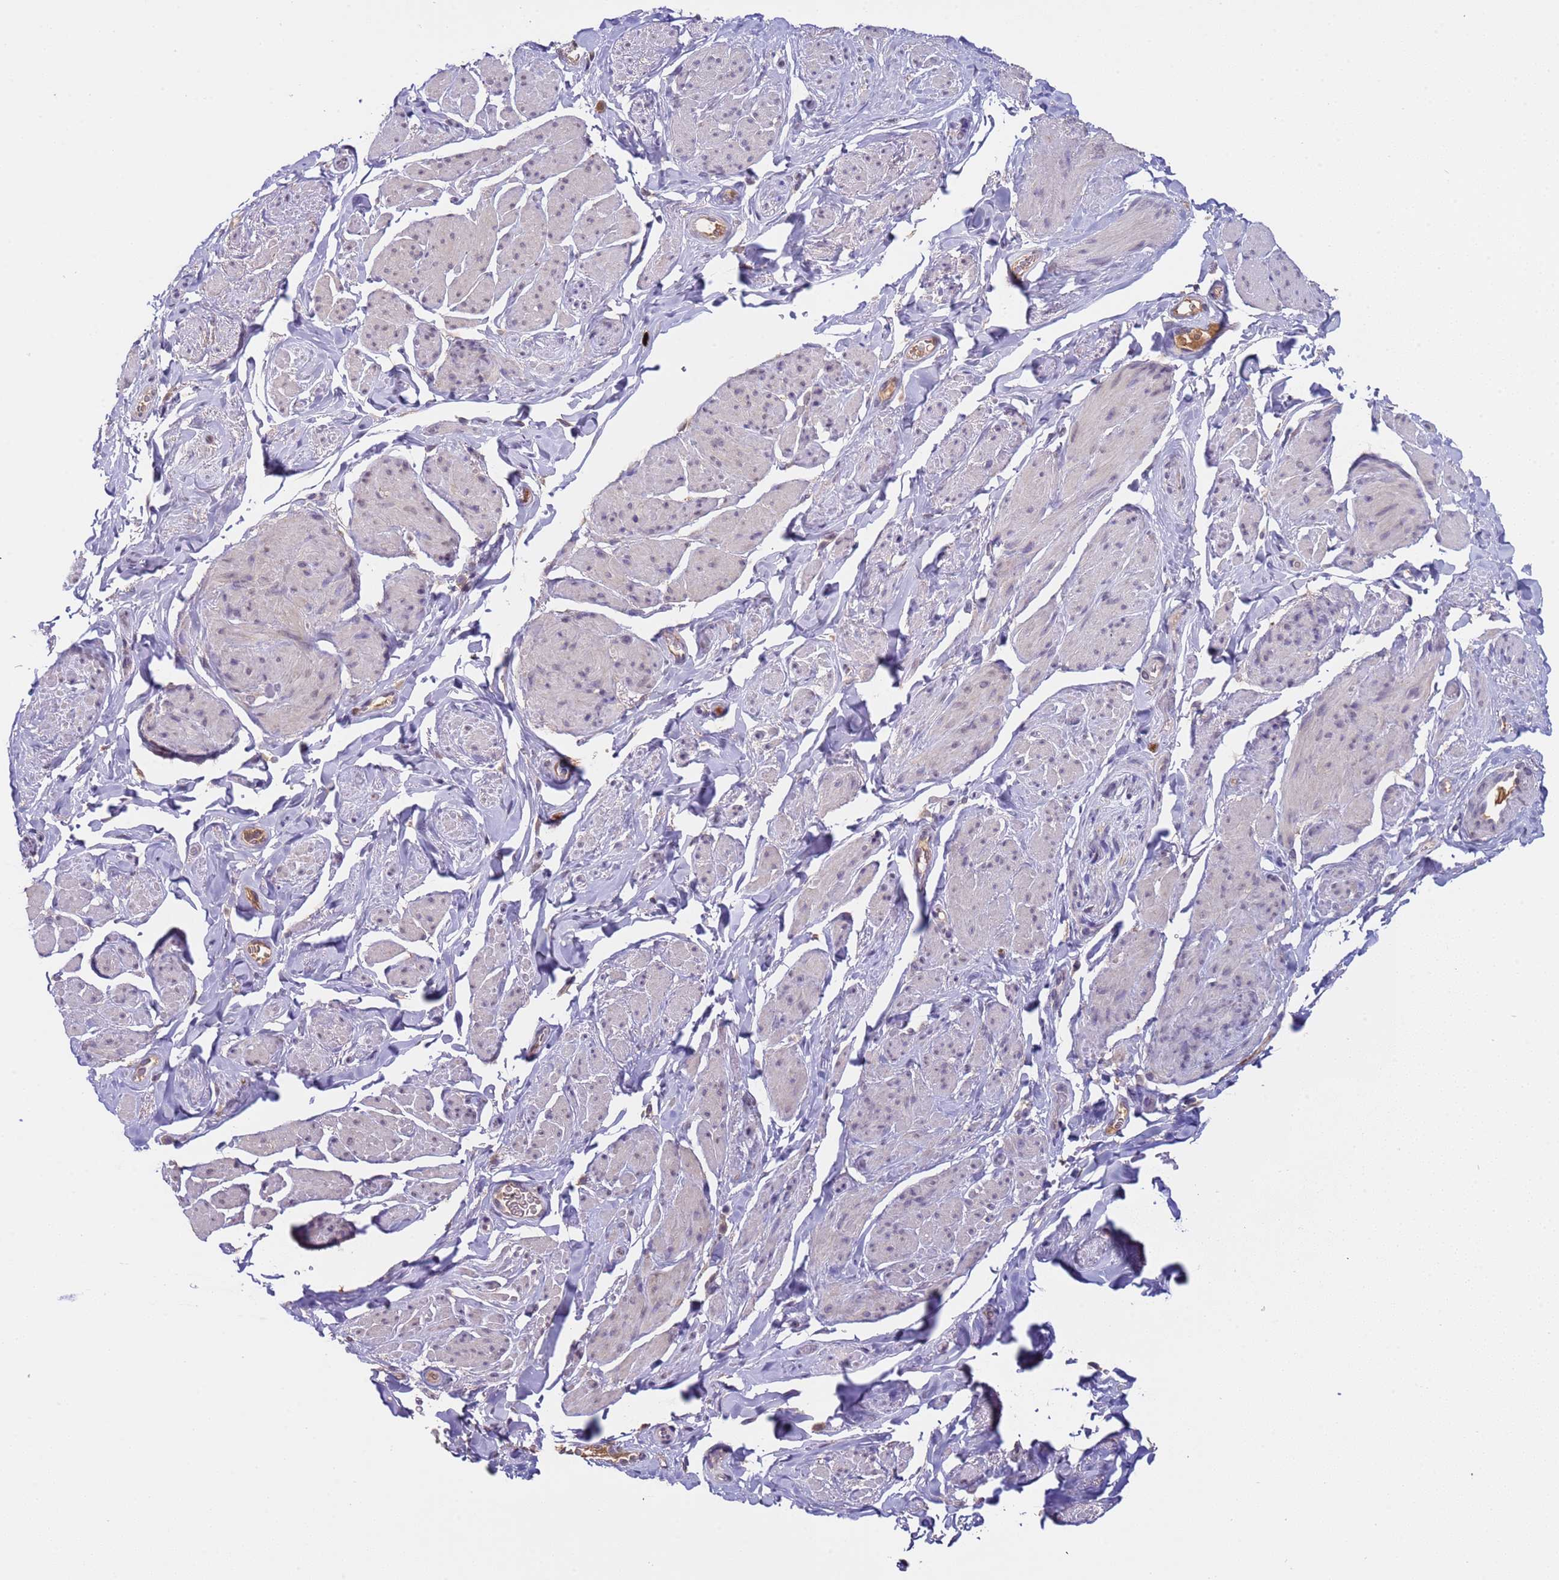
{"staining": {"intensity": "weak", "quantity": "<25%", "location": "nuclear"}, "tissue": "smooth muscle", "cell_type": "Smooth muscle cells", "image_type": "normal", "snomed": [{"axis": "morphology", "description": "Normal tissue, NOS"}, {"axis": "topography", "description": "Smooth muscle"}, {"axis": "topography", "description": "Peripheral nerve tissue"}], "caption": "The immunohistochemistry histopathology image has no significant staining in smooth muscle cells of smooth muscle.", "gene": "ZNF248", "patient": {"sex": "male", "age": 69}}